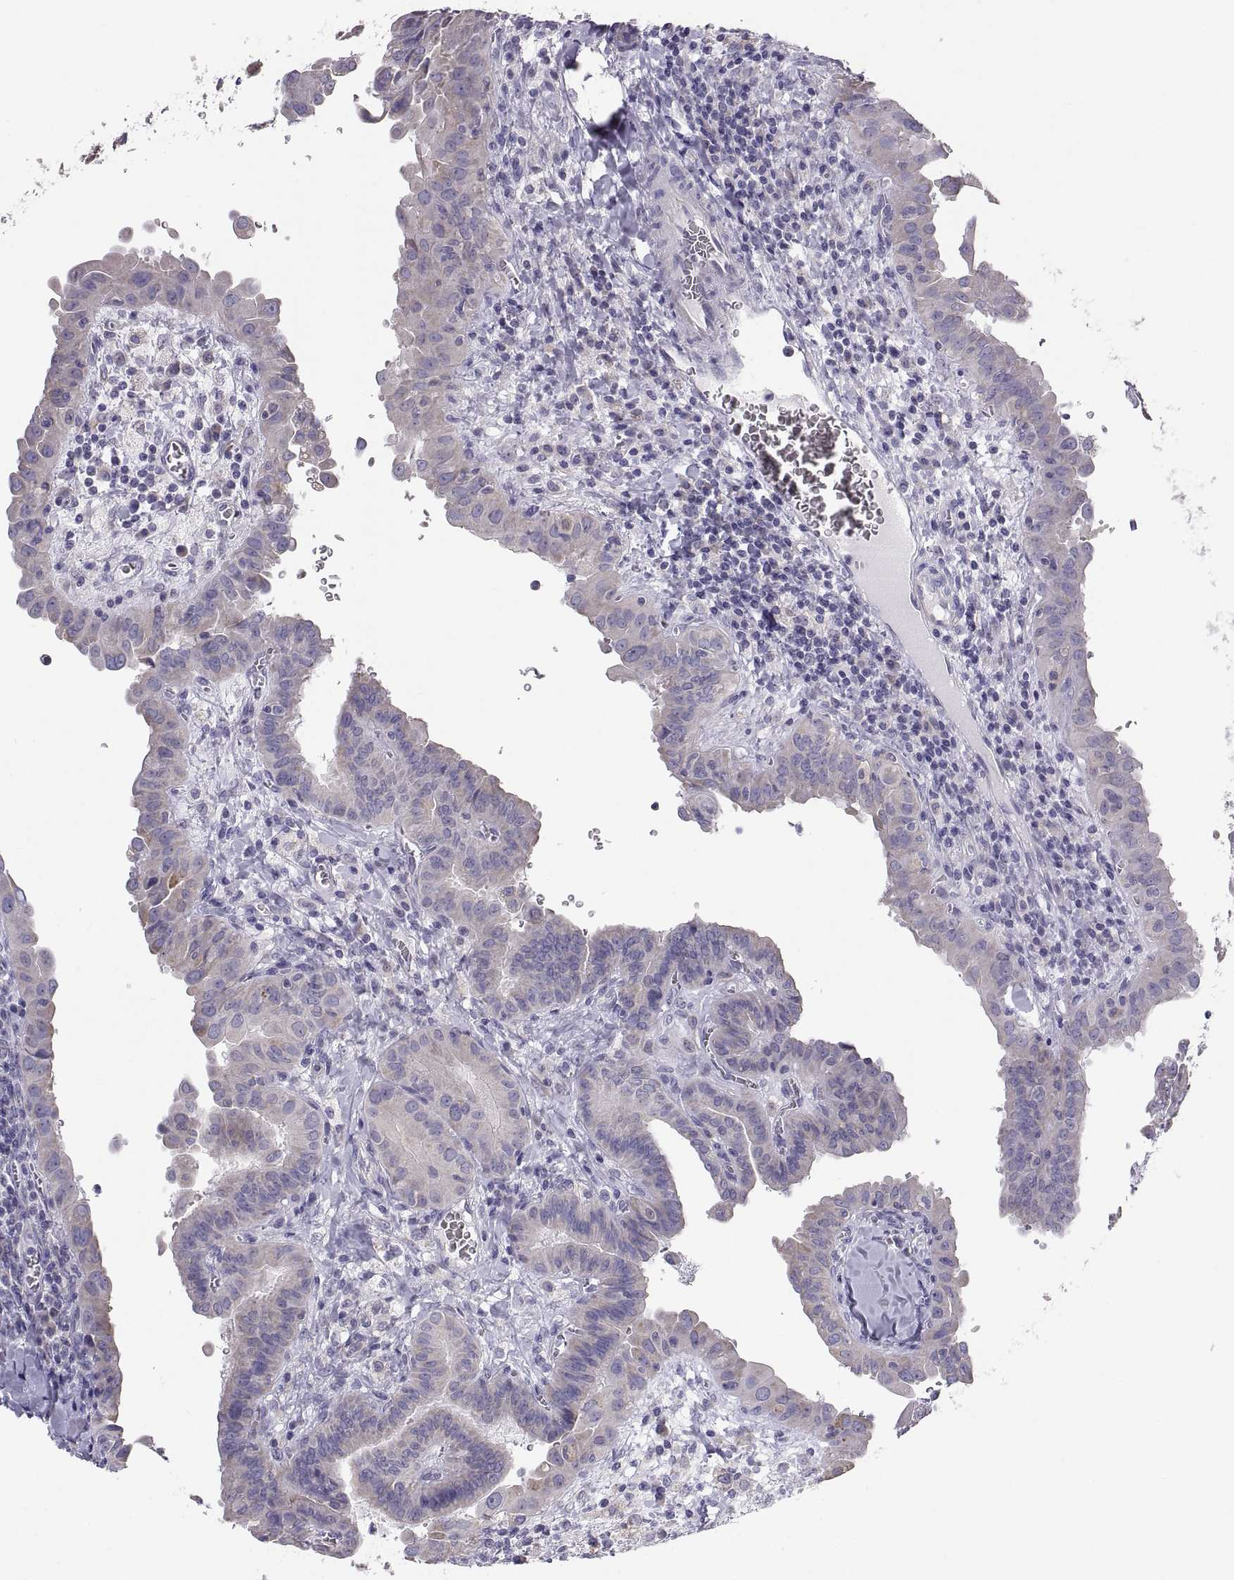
{"staining": {"intensity": "negative", "quantity": "none", "location": "none"}, "tissue": "thyroid cancer", "cell_type": "Tumor cells", "image_type": "cancer", "snomed": [{"axis": "morphology", "description": "Papillary adenocarcinoma, NOS"}, {"axis": "topography", "description": "Thyroid gland"}], "caption": "This is an immunohistochemistry (IHC) photomicrograph of thyroid papillary adenocarcinoma. There is no positivity in tumor cells.", "gene": "TNNC1", "patient": {"sex": "female", "age": 37}}